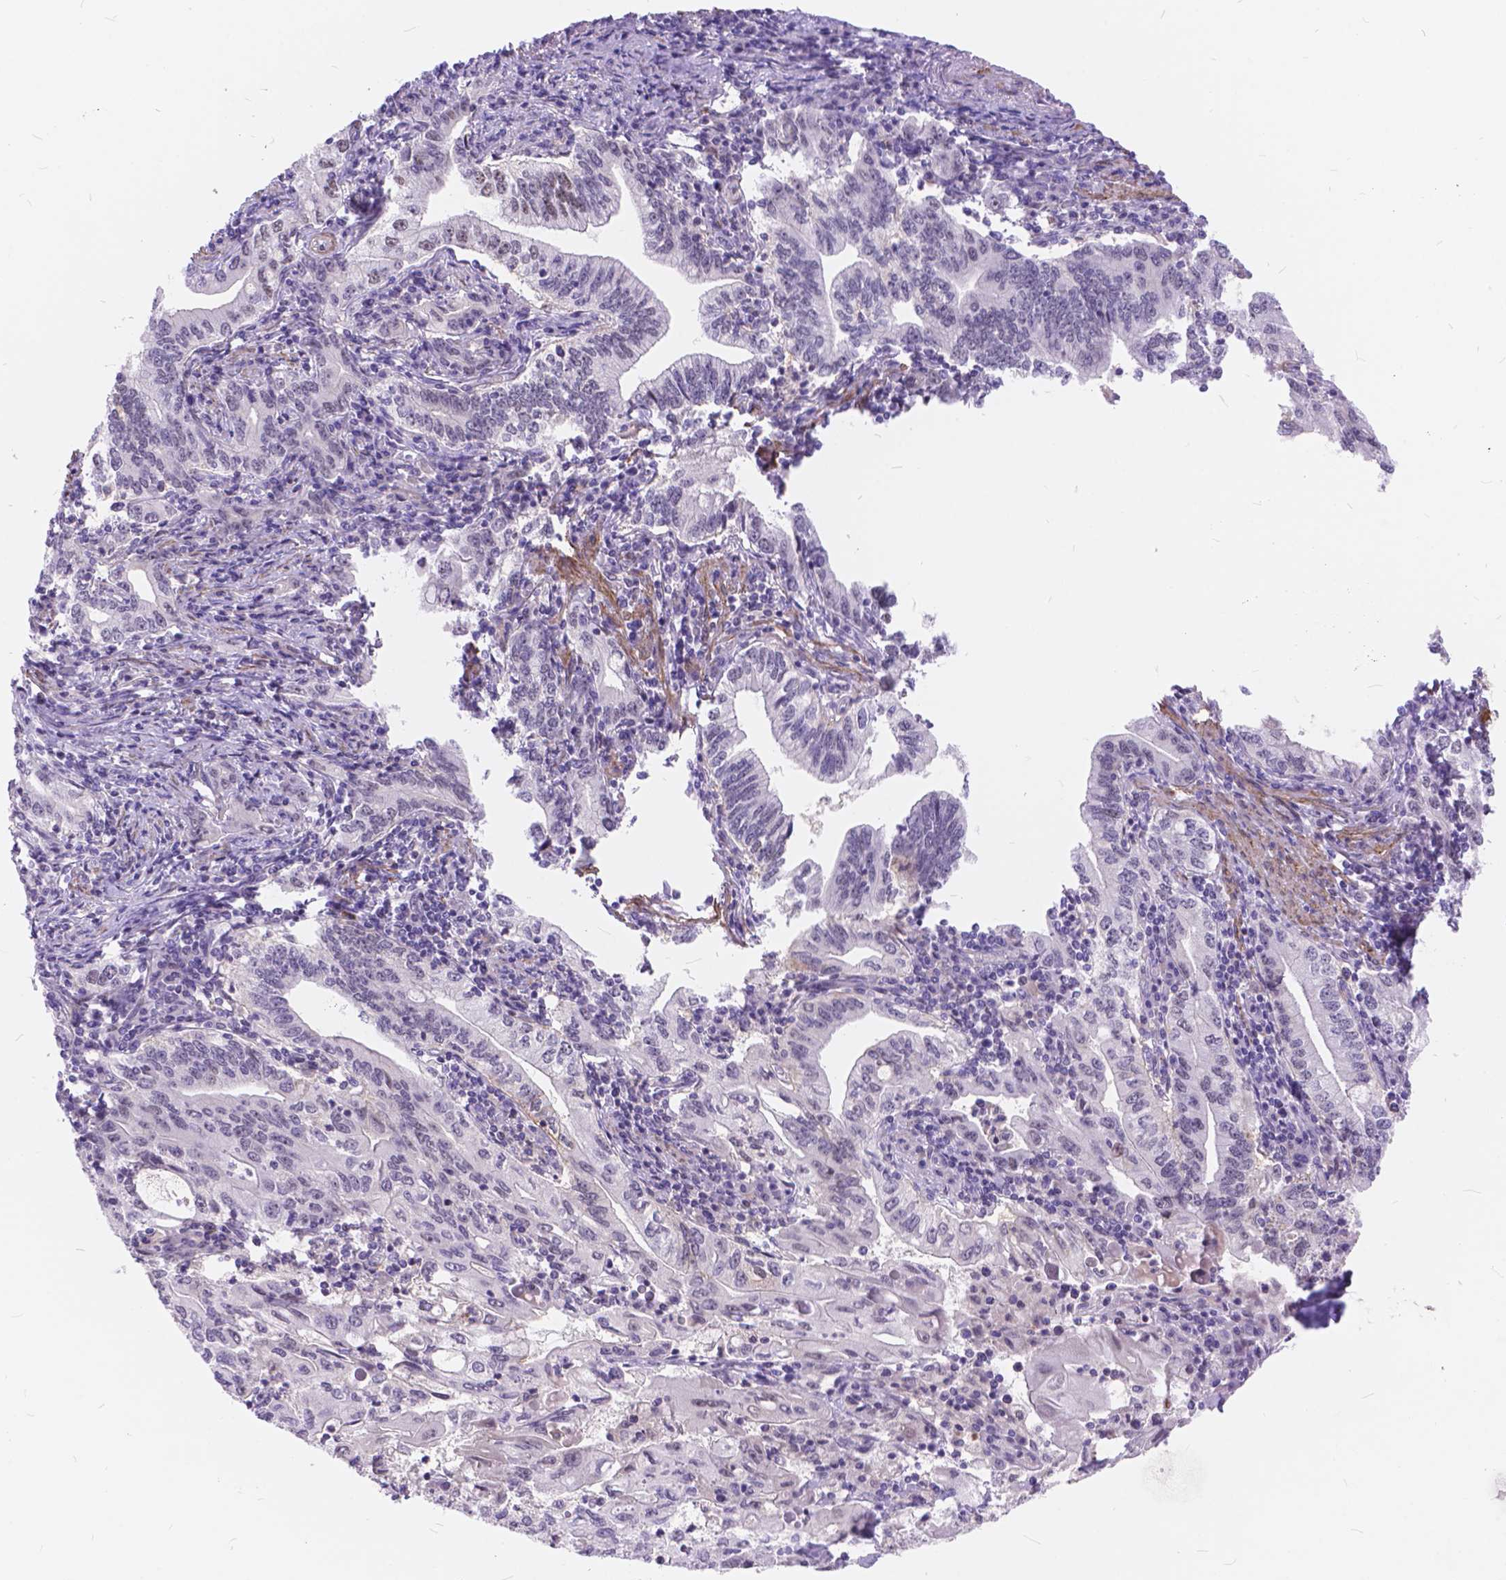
{"staining": {"intensity": "negative", "quantity": "none", "location": "none"}, "tissue": "stomach cancer", "cell_type": "Tumor cells", "image_type": "cancer", "snomed": [{"axis": "morphology", "description": "Adenocarcinoma, NOS"}, {"axis": "topography", "description": "Stomach, lower"}], "caption": "Micrograph shows no significant protein expression in tumor cells of stomach cancer (adenocarcinoma).", "gene": "MAN2C1", "patient": {"sex": "female", "age": 72}}